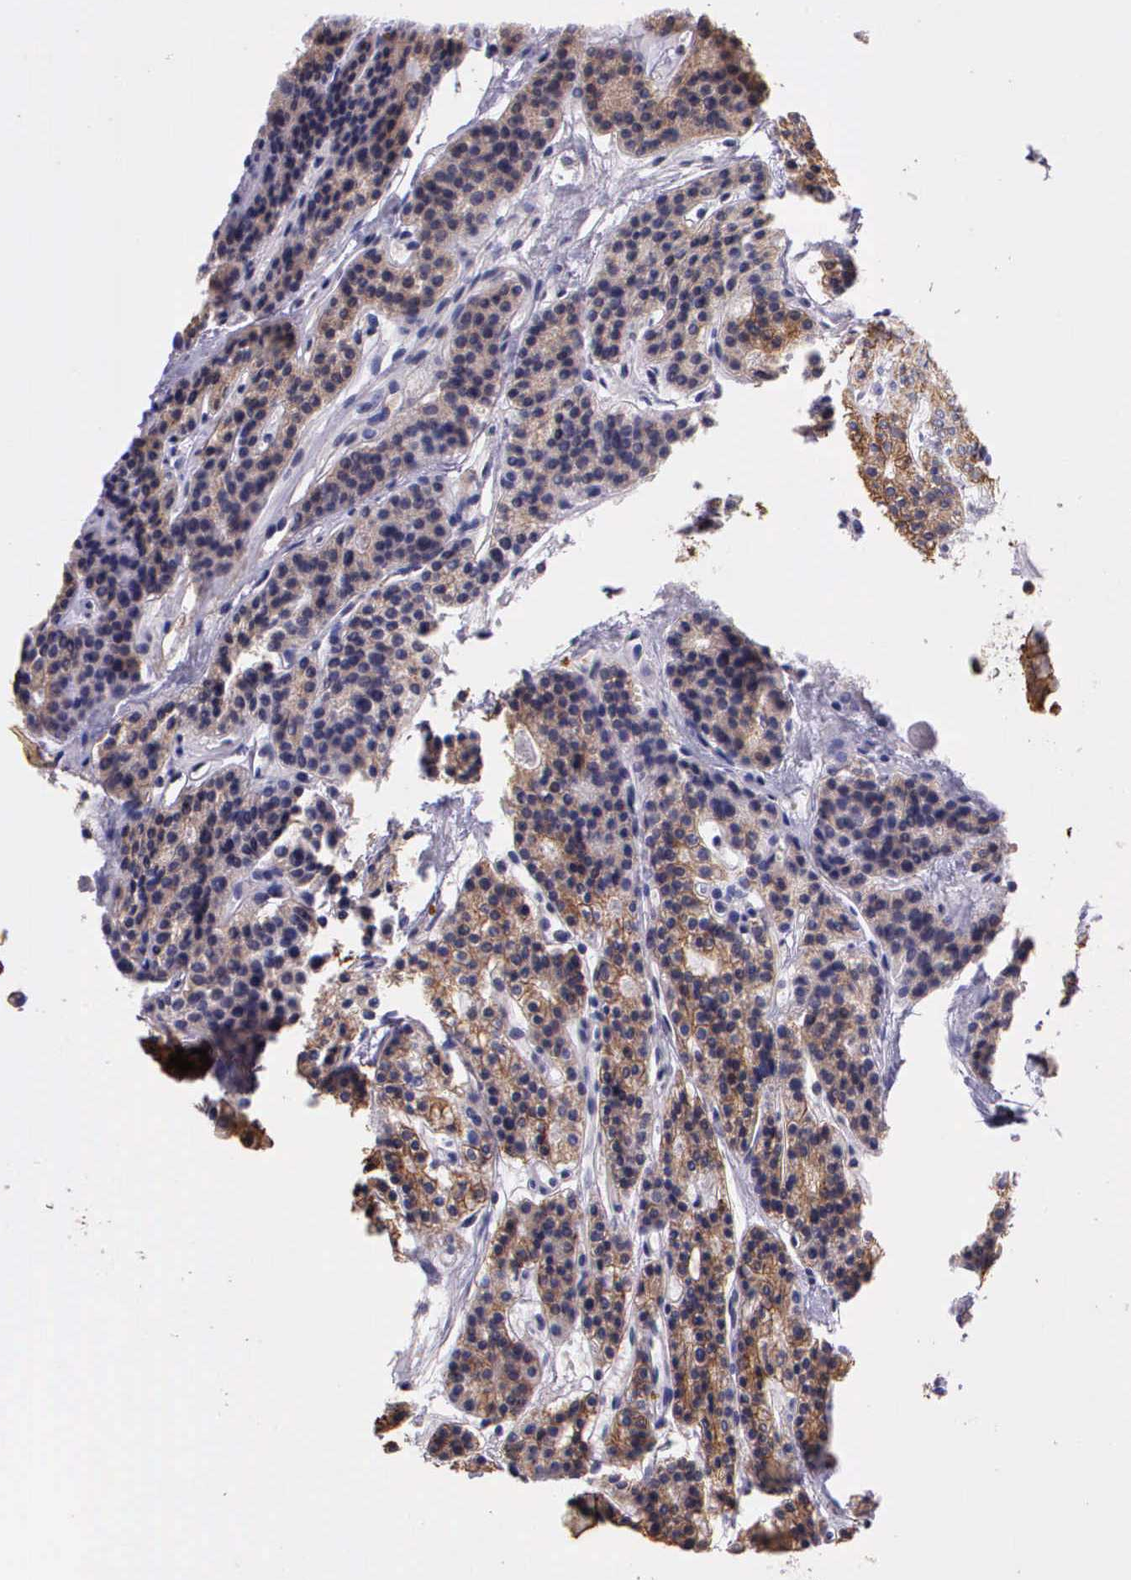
{"staining": {"intensity": "weak", "quantity": ">75%", "location": "cytoplasmic/membranous"}, "tissue": "parathyroid gland", "cell_type": "Glandular cells", "image_type": "normal", "snomed": [{"axis": "morphology", "description": "Normal tissue, NOS"}, {"axis": "topography", "description": "Parathyroid gland"}], "caption": "Protein staining of unremarkable parathyroid gland reveals weak cytoplasmic/membranous staining in about >75% of glandular cells.", "gene": "IGBP1P2", "patient": {"sex": "female", "age": 70}}